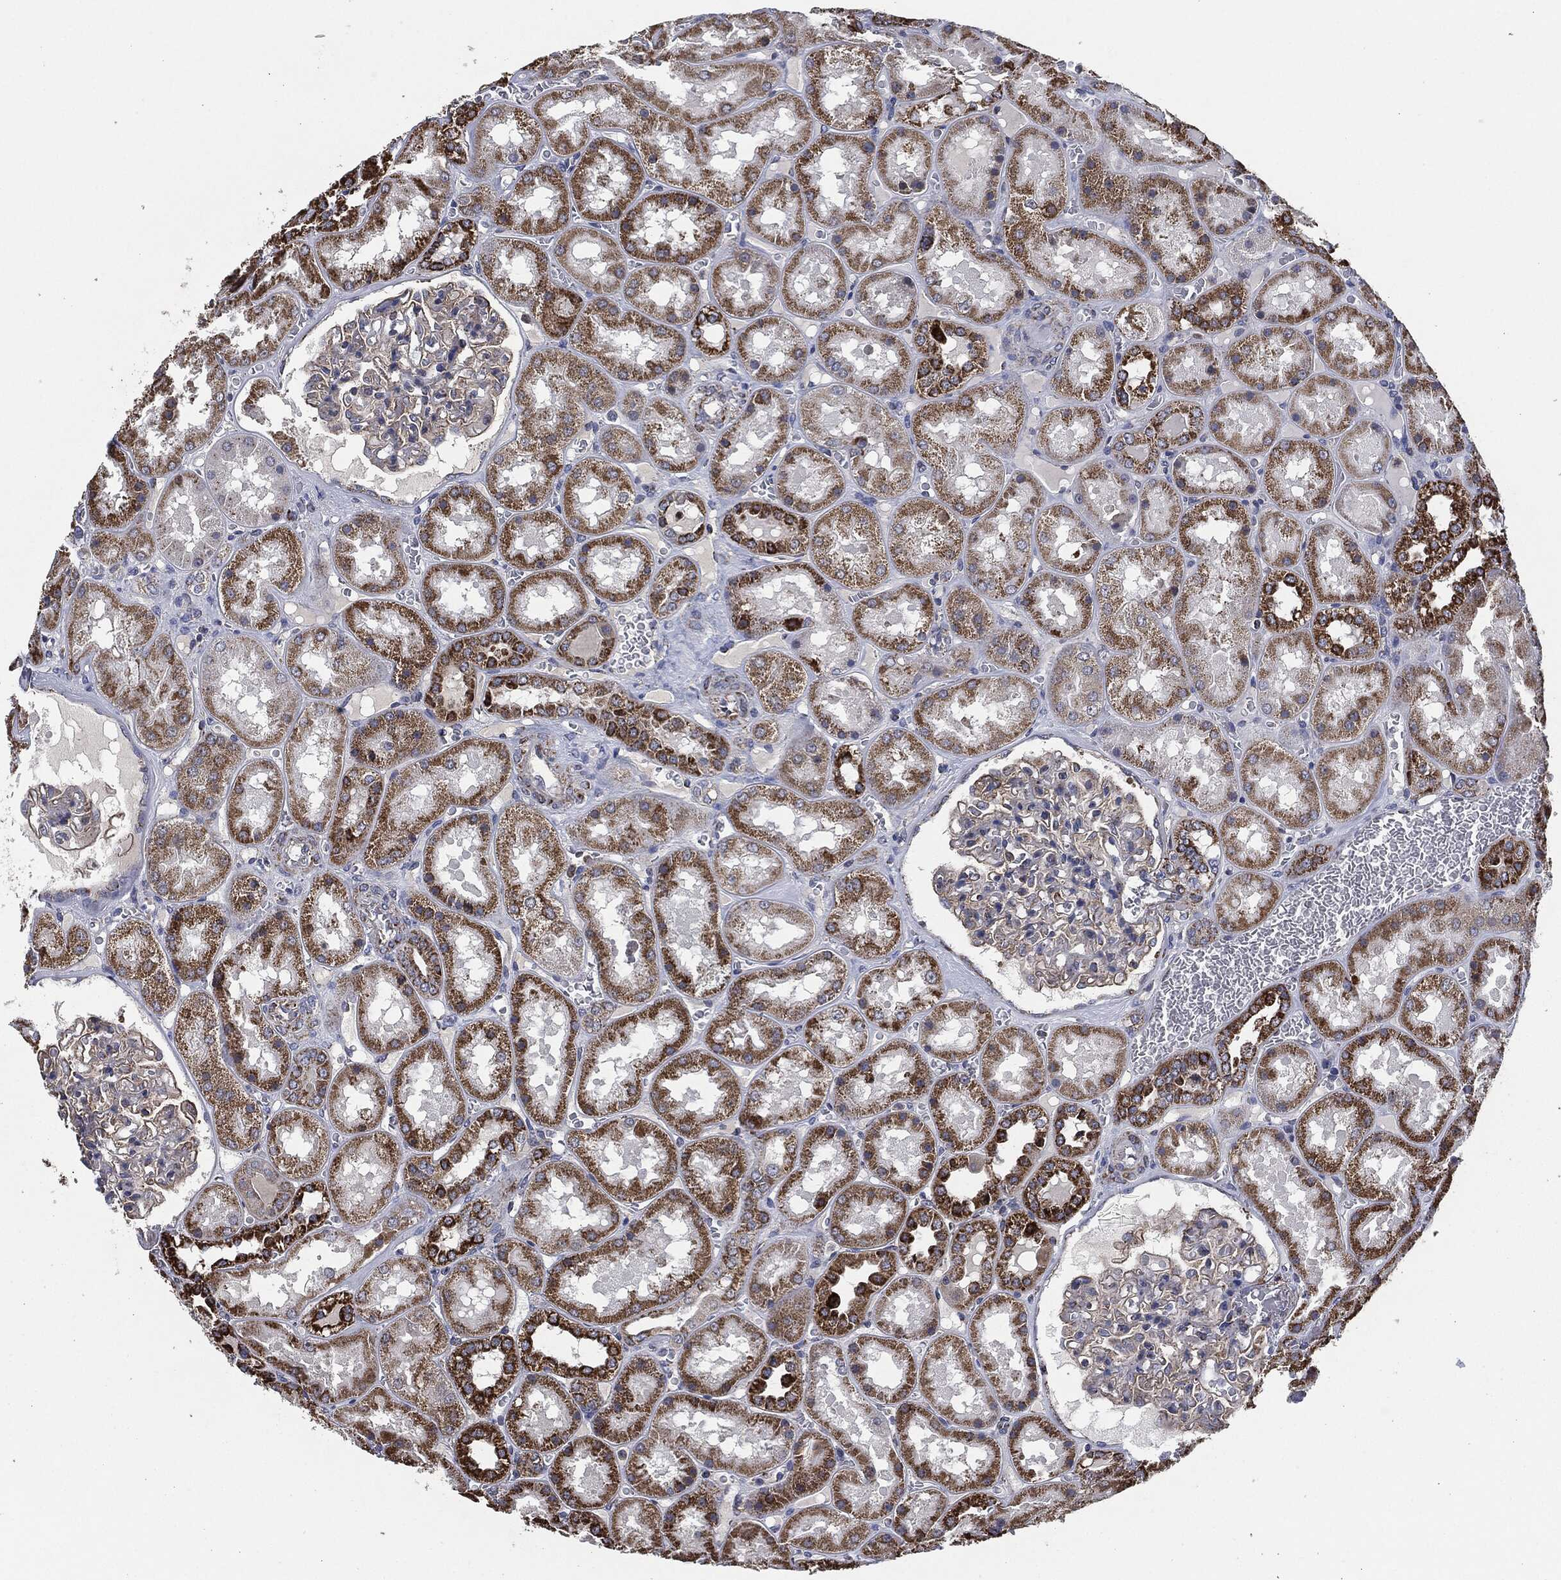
{"staining": {"intensity": "moderate", "quantity": "<25%", "location": "cytoplasmic/membranous"}, "tissue": "kidney", "cell_type": "Cells in glomeruli", "image_type": "normal", "snomed": [{"axis": "morphology", "description": "Normal tissue, NOS"}, {"axis": "topography", "description": "Kidney"}], "caption": "Approximately <25% of cells in glomeruli in normal kidney reveal moderate cytoplasmic/membranous protein expression as visualized by brown immunohistochemical staining.", "gene": "NDUFV2", "patient": {"sex": "male", "age": 73}}